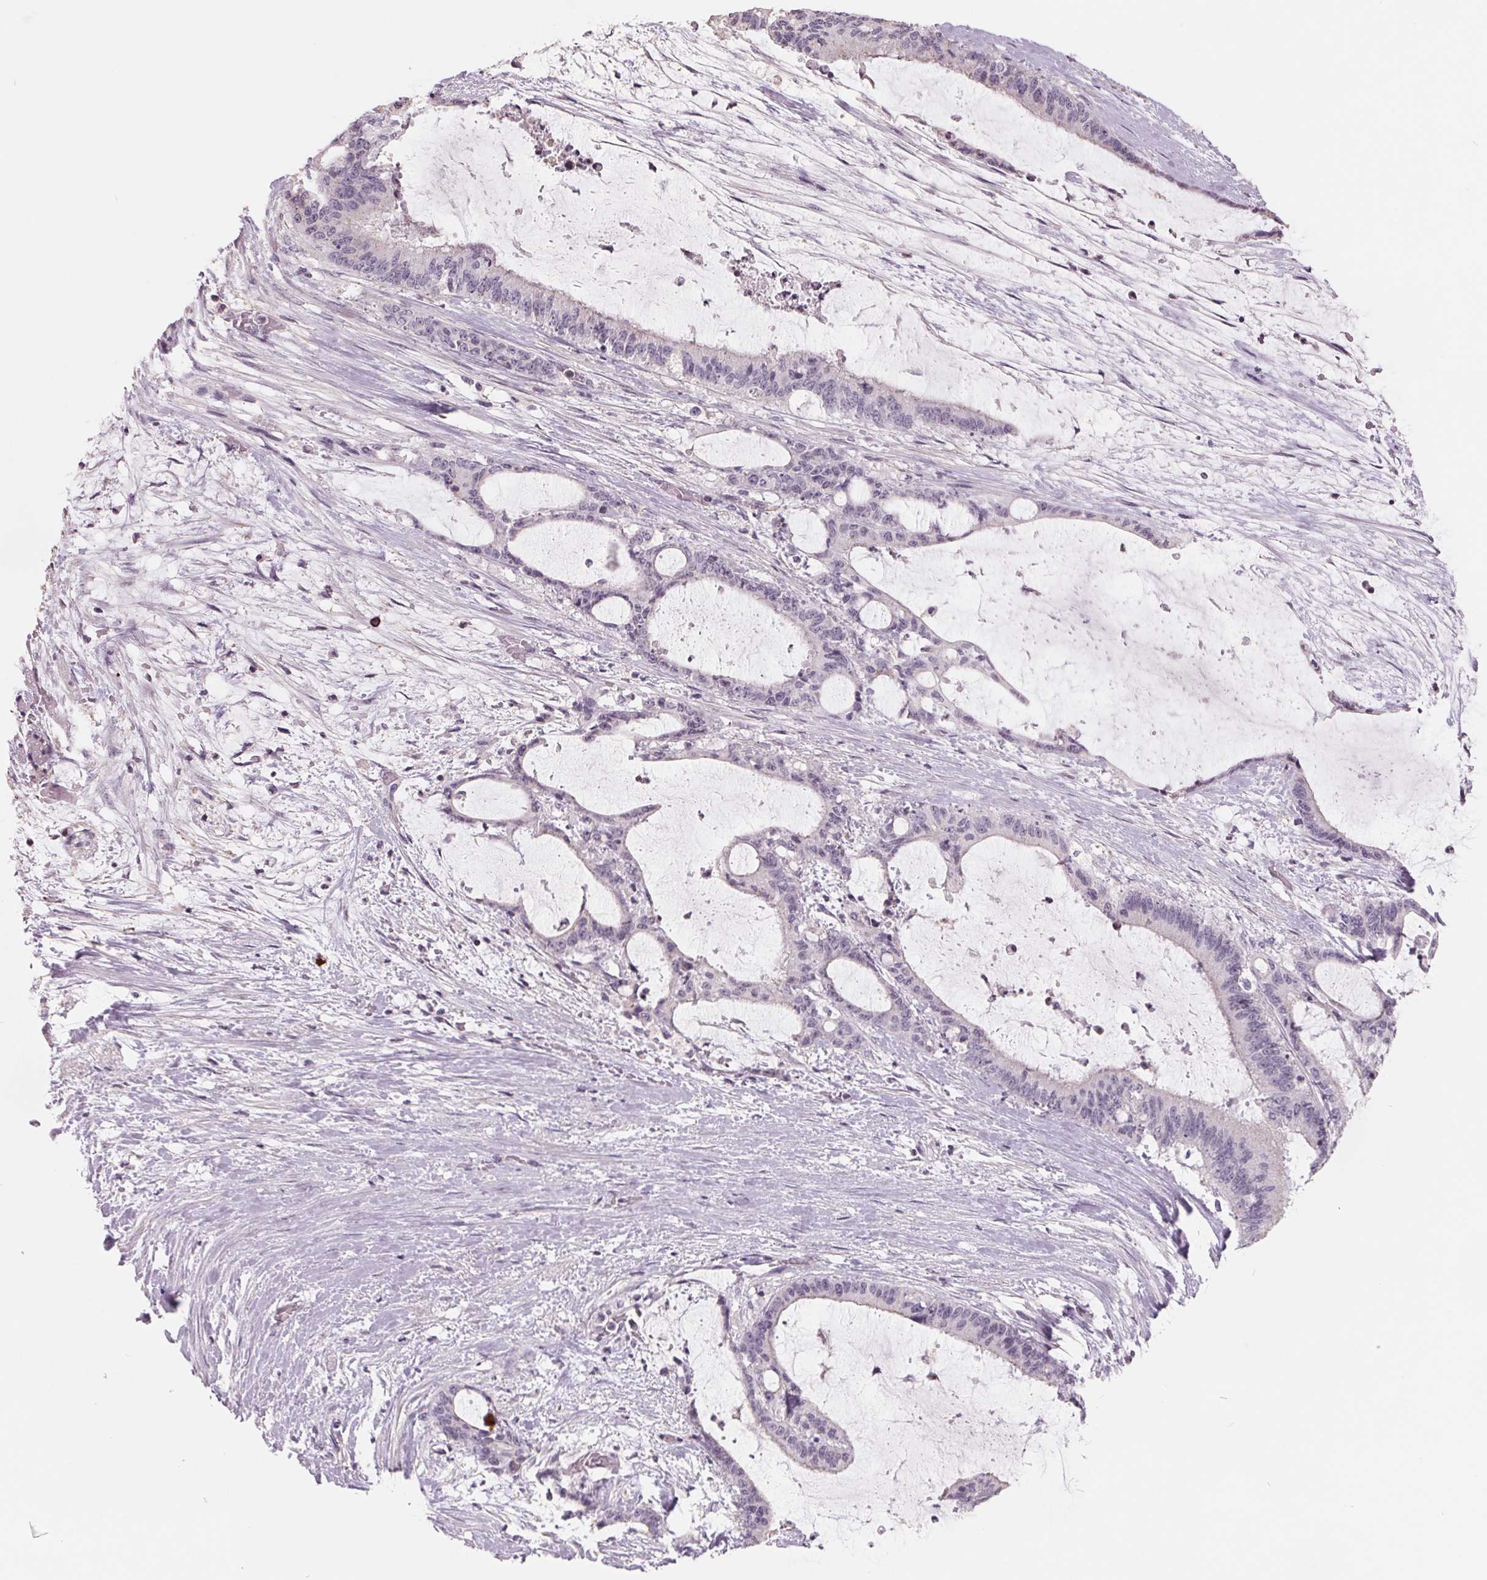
{"staining": {"intensity": "negative", "quantity": "none", "location": "none"}, "tissue": "liver cancer", "cell_type": "Tumor cells", "image_type": "cancer", "snomed": [{"axis": "morphology", "description": "Normal tissue, NOS"}, {"axis": "morphology", "description": "Cholangiocarcinoma"}, {"axis": "topography", "description": "Liver"}, {"axis": "topography", "description": "Peripheral nerve tissue"}], "caption": "Tumor cells show no significant staining in liver cancer. (Stains: DAB (3,3'-diaminobenzidine) immunohistochemistry (IHC) with hematoxylin counter stain, Microscopy: brightfield microscopy at high magnification).", "gene": "FTCD", "patient": {"sex": "female", "age": 73}}